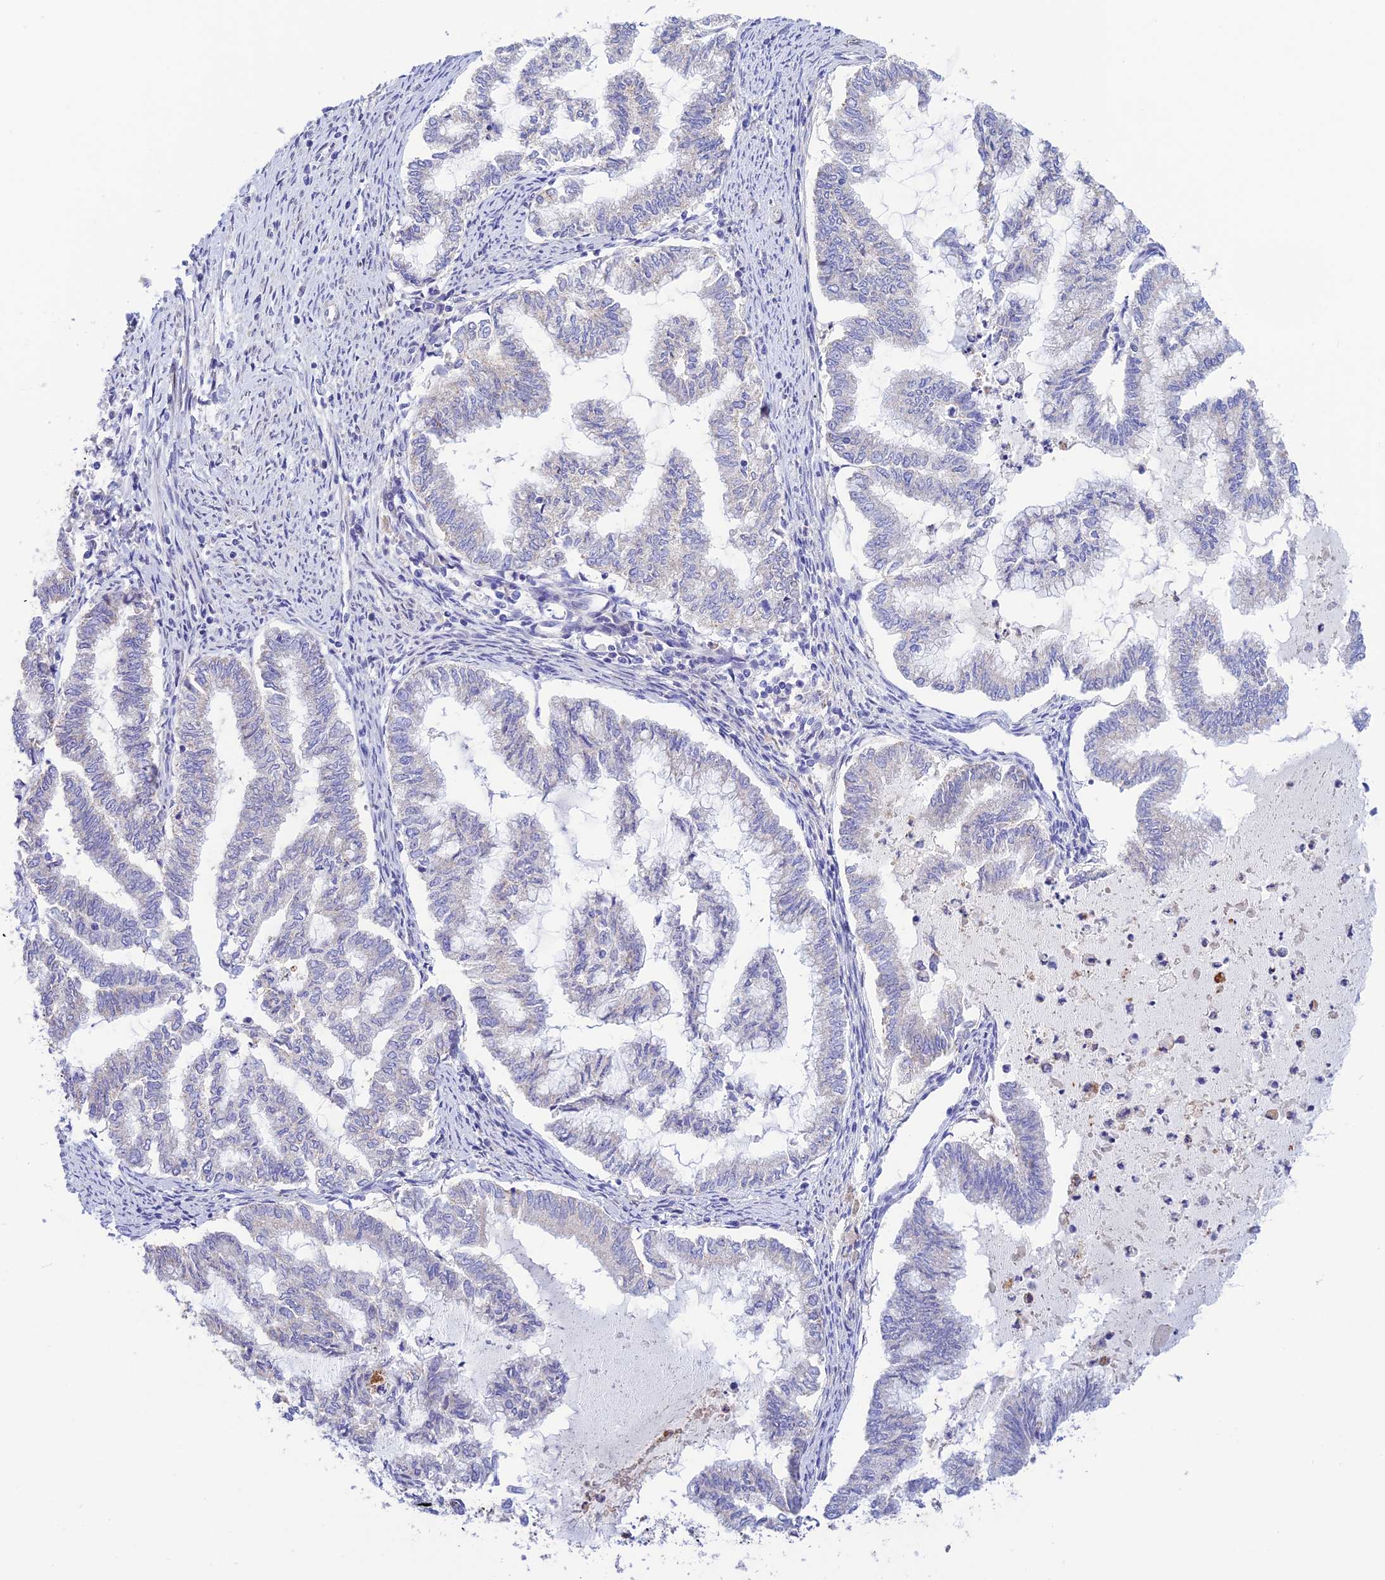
{"staining": {"intensity": "negative", "quantity": "none", "location": "none"}, "tissue": "endometrial cancer", "cell_type": "Tumor cells", "image_type": "cancer", "snomed": [{"axis": "morphology", "description": "Adenocarcinoma, NOS"}, {"axis": "topography", "description": "Endometrium"}], "caption": "Endometrial cancer (adenocarcinoma) was stained to show a protein in brown. There is no significant staining in tumor cells.", "gene": "WDR55", "patient": {"sex": "female", "age": 79}}